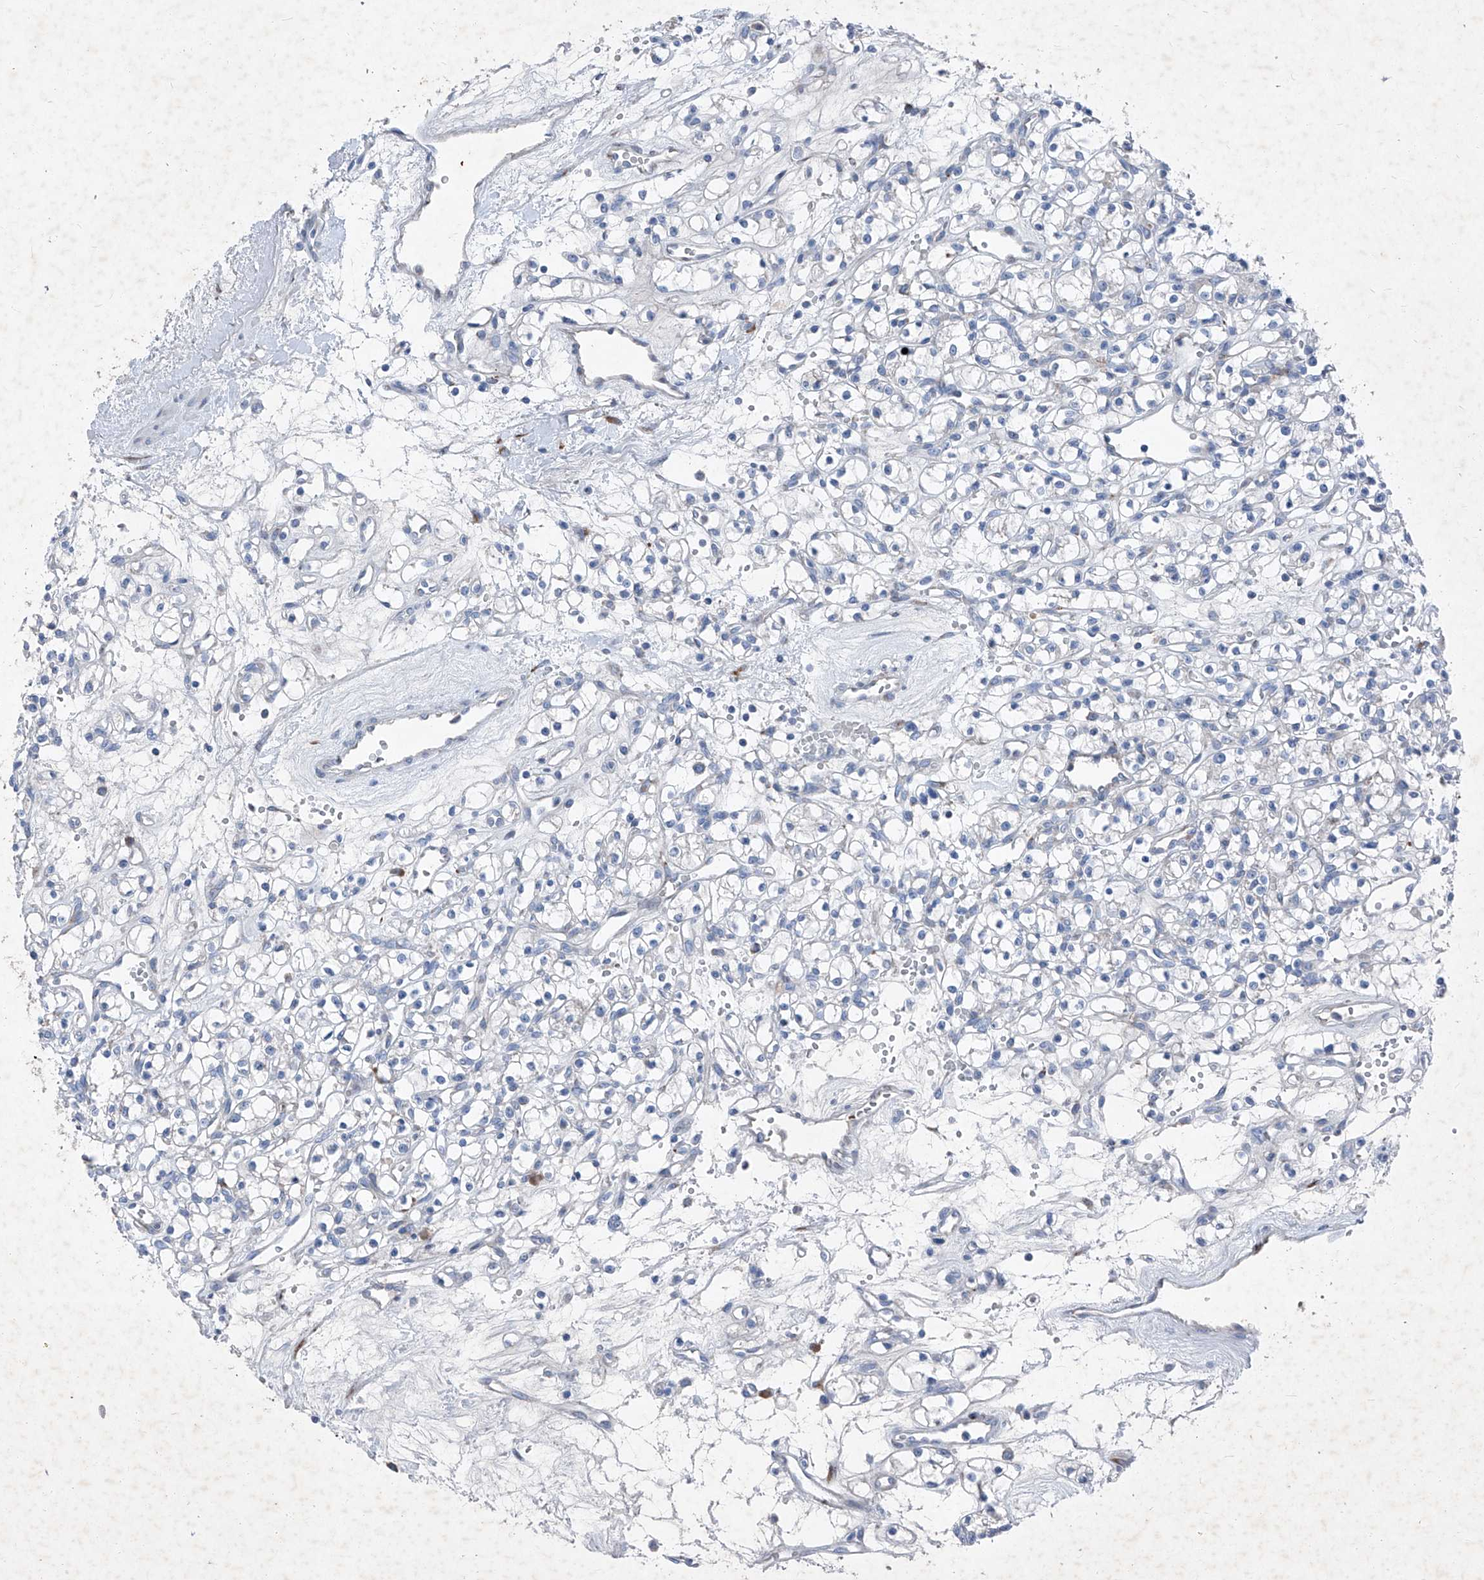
{"staining": {"intensity": "negative", "quantity": "none", "location": "none"}, "tissue": "renal cancer", "cell_type": "Tumor cells", "image_type": "cancer", "snomed": [{"axis": "morphology", "description": "Adenocarcinoma, NOS"}, {"axis": "topography", "description": "Kidney"}], "caption": "Renal cancer (adenocarcinoma) stained for a protein using immunohistochemistry (IHC) displays no staining tumor cells.", "gene": "IFI27", "patient": {"sex": "female", "age": 59}}